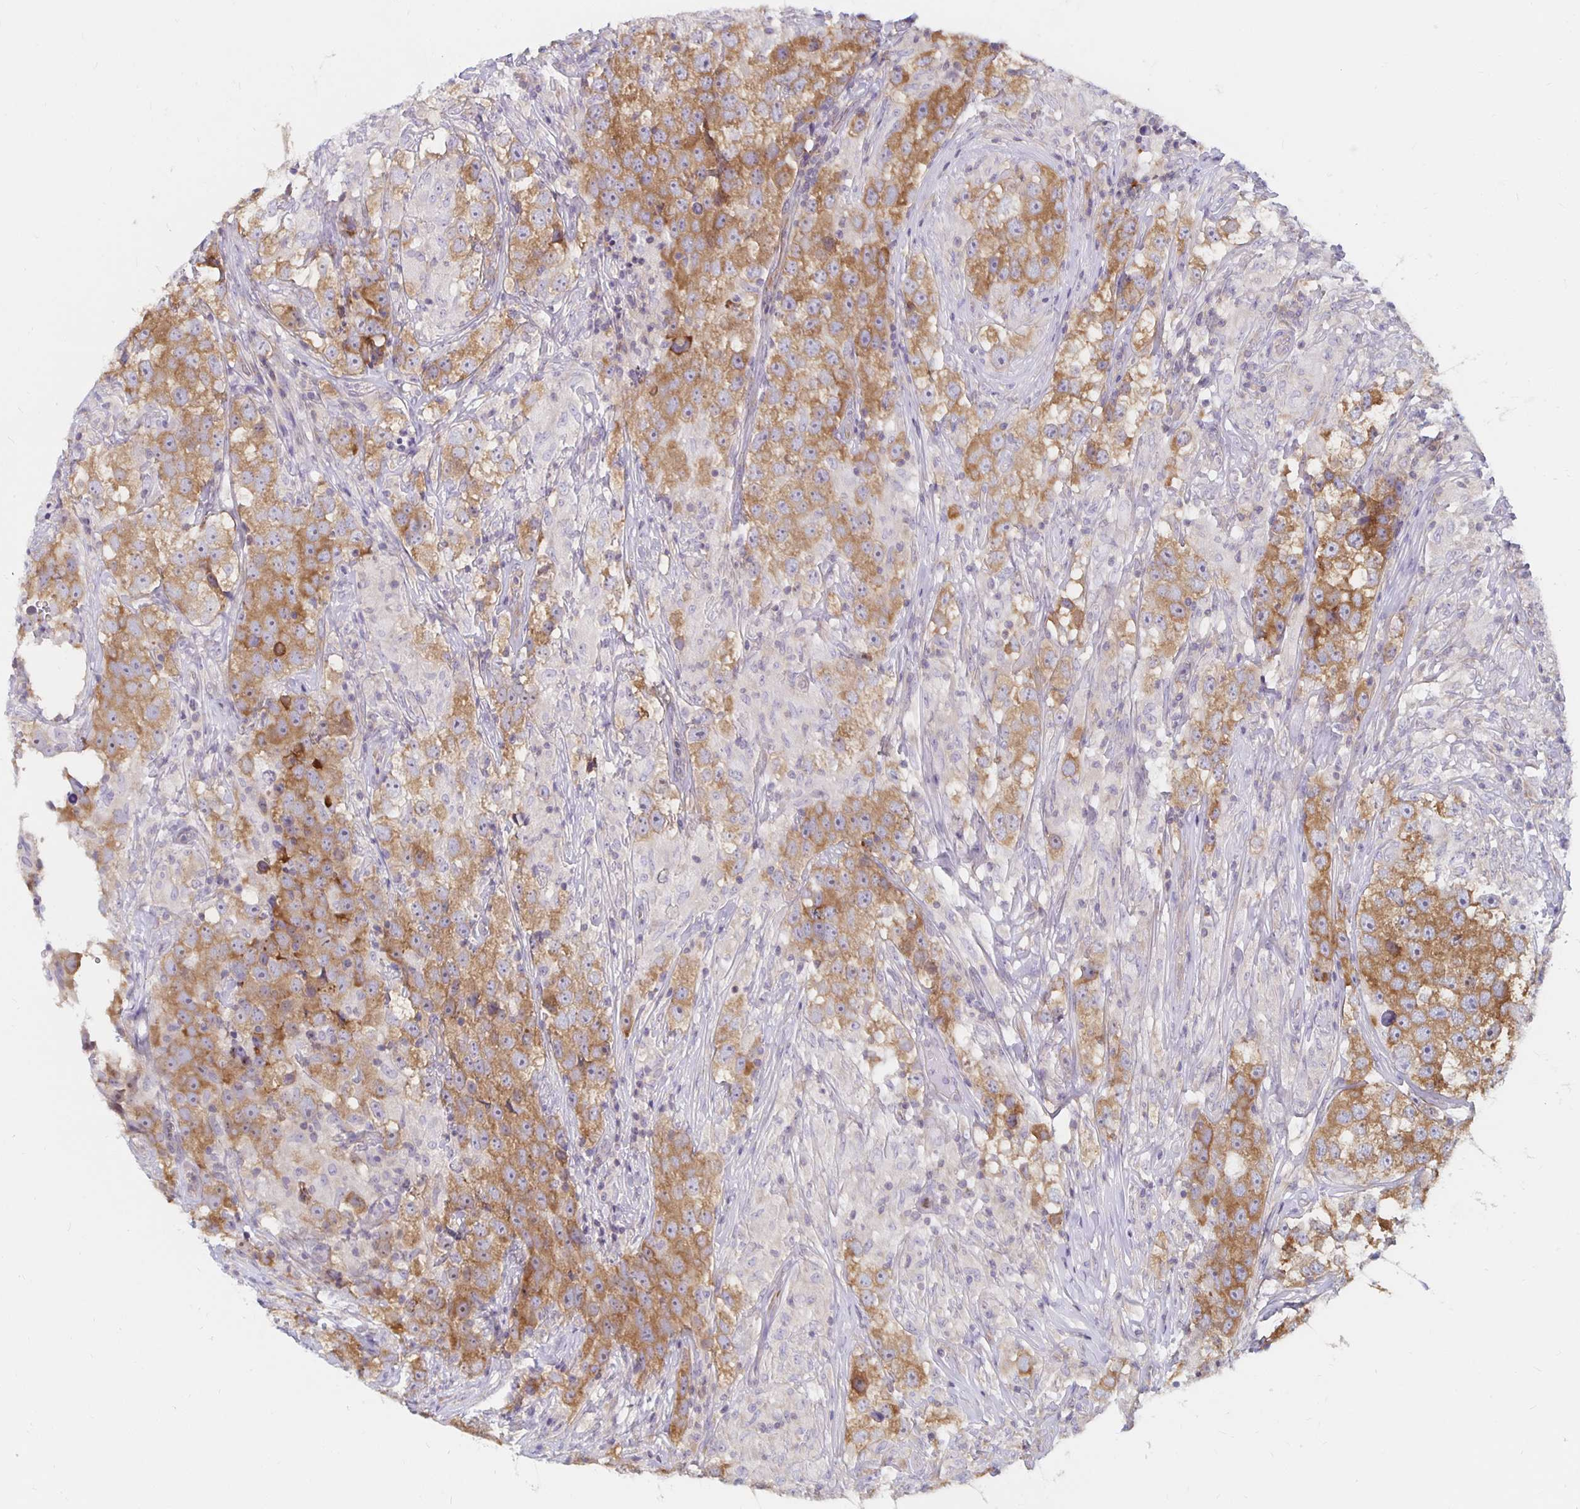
{"staining": {"intensity": "moderate", "quantity": ">75%", "location": "cytoplasmic/membranous"}, "tissue": "testis cancer", "cell_type": "Tumor cells", "image_type": "cancer", "snomed": [{"axis": "morphology", "description": "Seminoma, NOS"}, {"axis": "topography", "description": "Testis"}], "caption": "An image of human testis seminoma stained for a protein shows moderate cytoplasmic/membranous brown staining in tumor cells.", "gene": "PDAP1", "patient": {"sex": "male", "age": 46}}